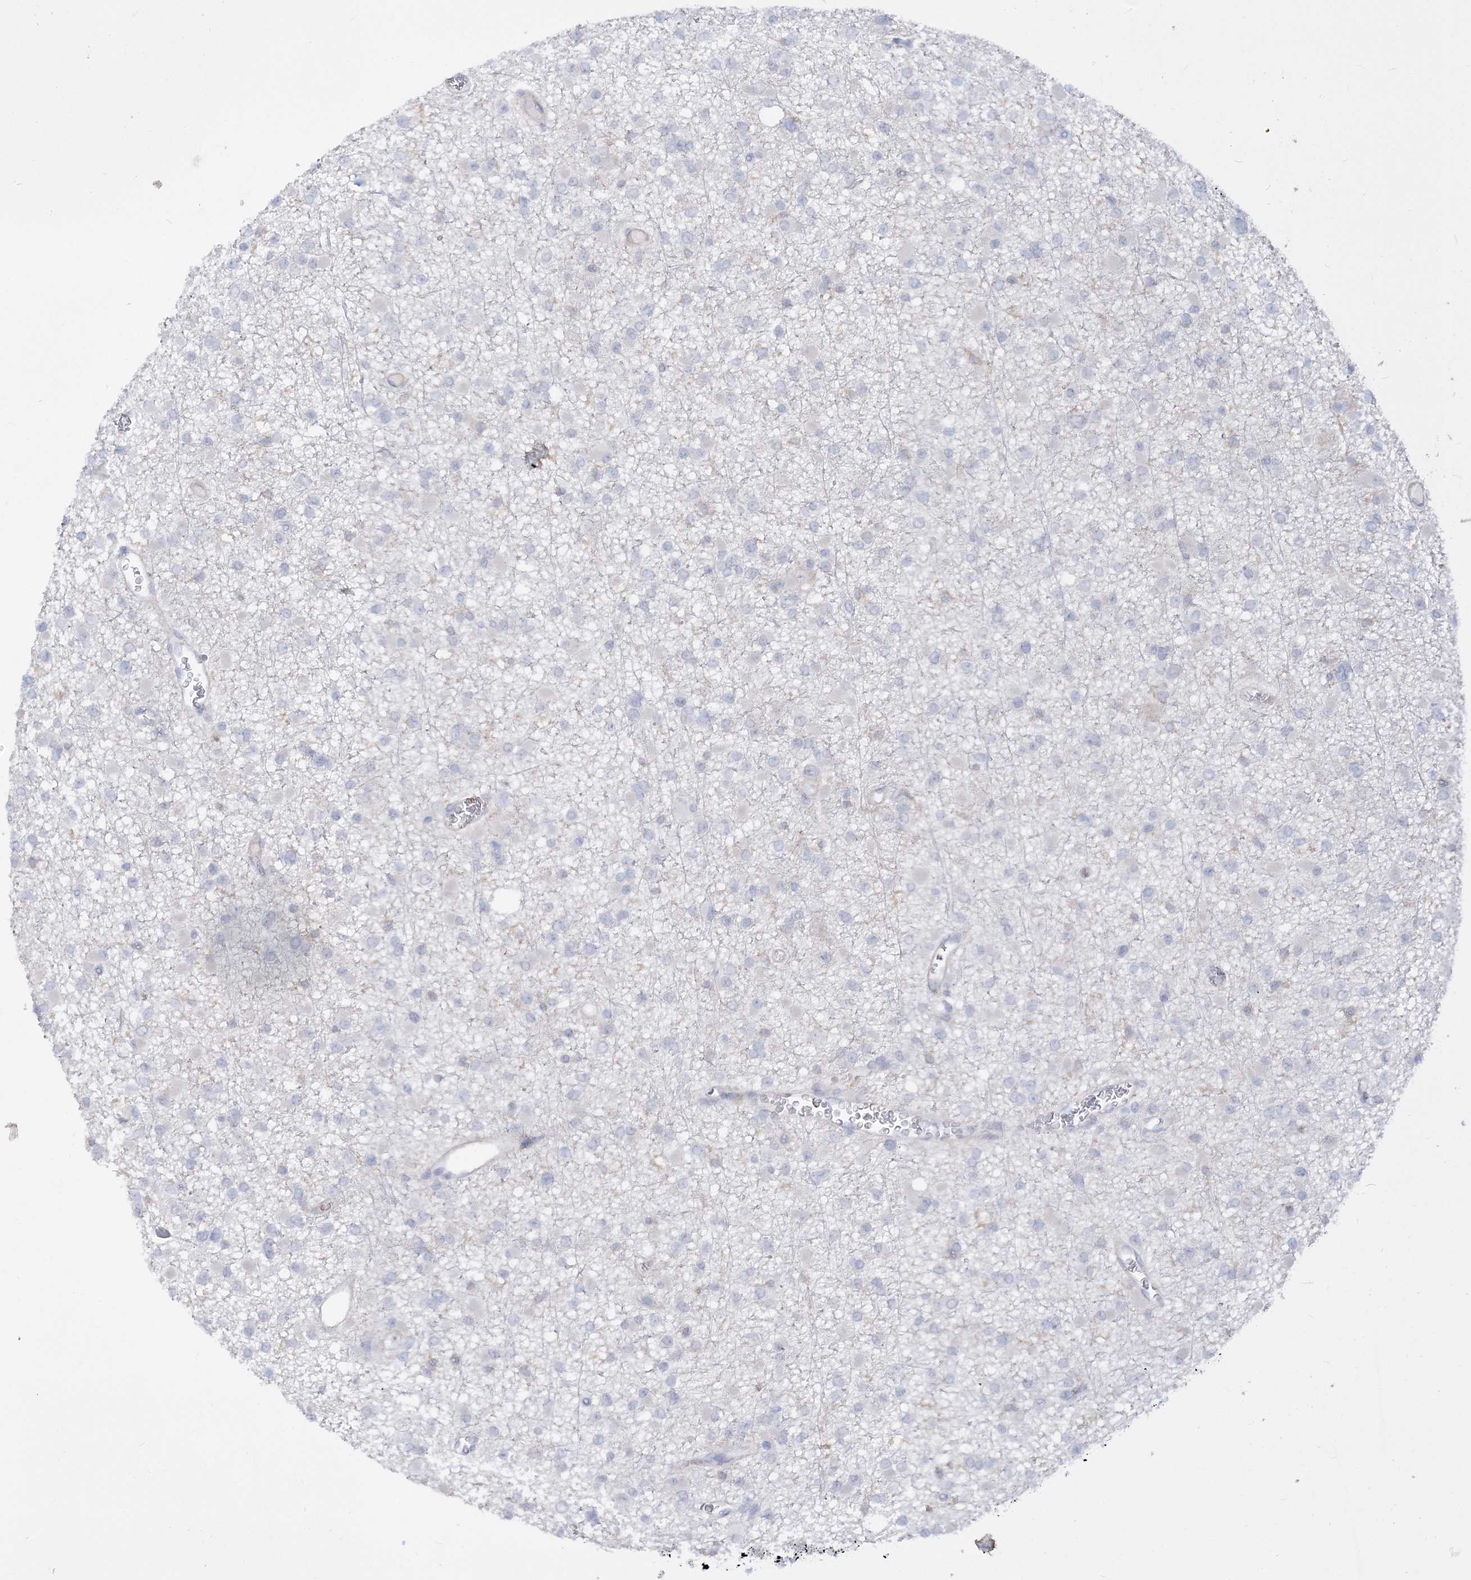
{"staining": {"intensity": "negative", "quantity": "none", "location": "none"}, "tissue": "glioma", "cell_type": "Tumor cells", "image_type": "cancer", "snomed": [{"axis": "morphology", "description": "Glioma, malignant, Low grade"}, {"axis": "topography", "description": "Brain"}], "caption": "The immunohistochemistry (IHC) image has no significant staining in tumor cells of glioma tissue.", "gene": "SLFN14", "patient": {"sex": "female", "age": 22}}